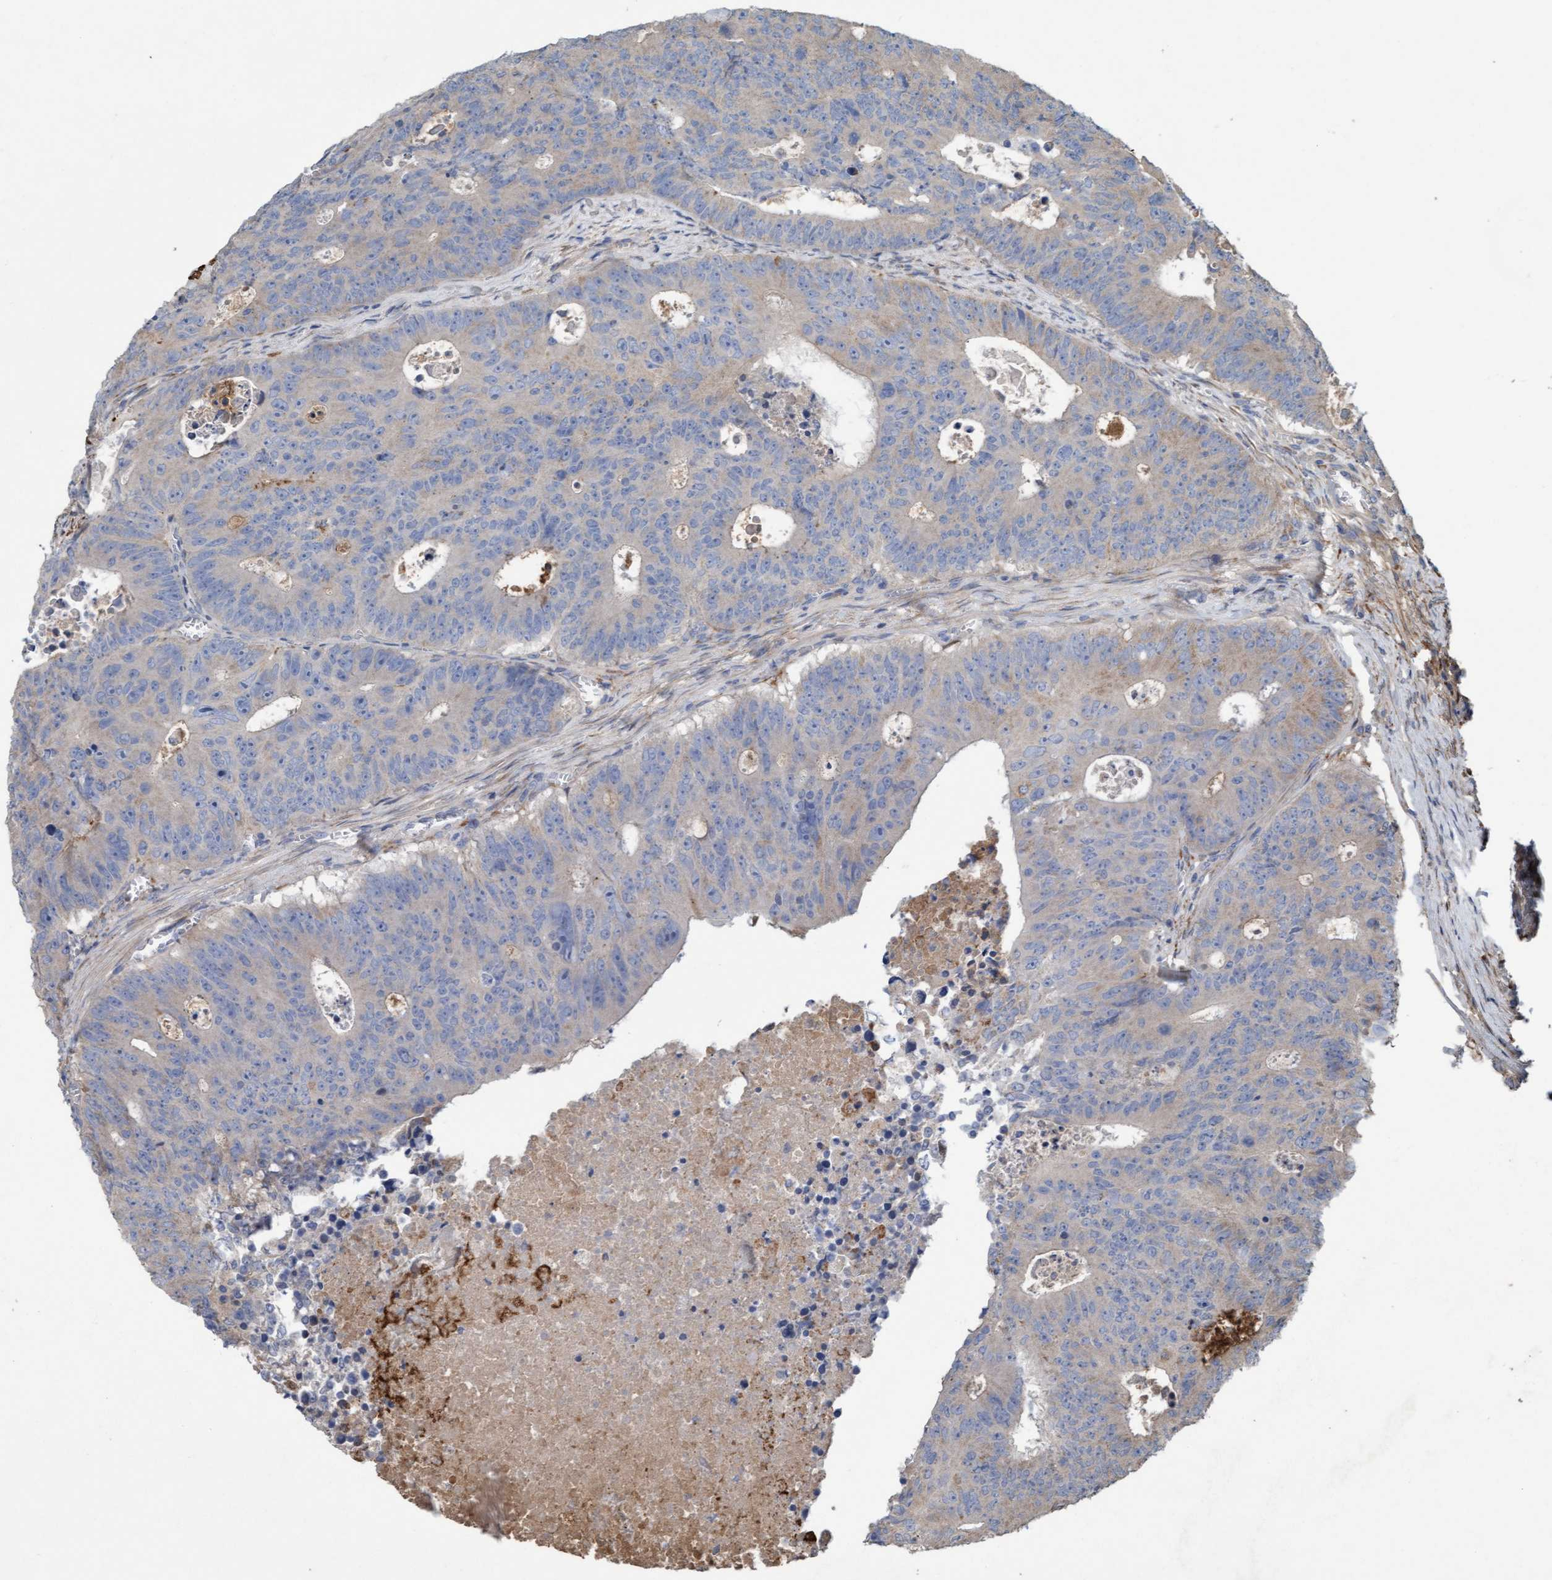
{"staining": {"intensity": "weak", "quantity": "25%-75%", "location": "cytoplasmic/membranous"}, "tissue": "colorectal cancer", "cell_type": "Tumor cells", "image_type": "cancer", "snomed": [{"axis": "morphology", "description": "Adenocarcinoma, NOS"}, {"axis": "topography", "description": "Colon"}], "caption": "Immunohistochemistry (IHC) of human colorectal cancer displays low levels of weak cytoplasmic/membranous positivity in about 25%-75% of tumor cells.", "gene": "DDHD2", "patient": {"sex": "male", "age": 87}}